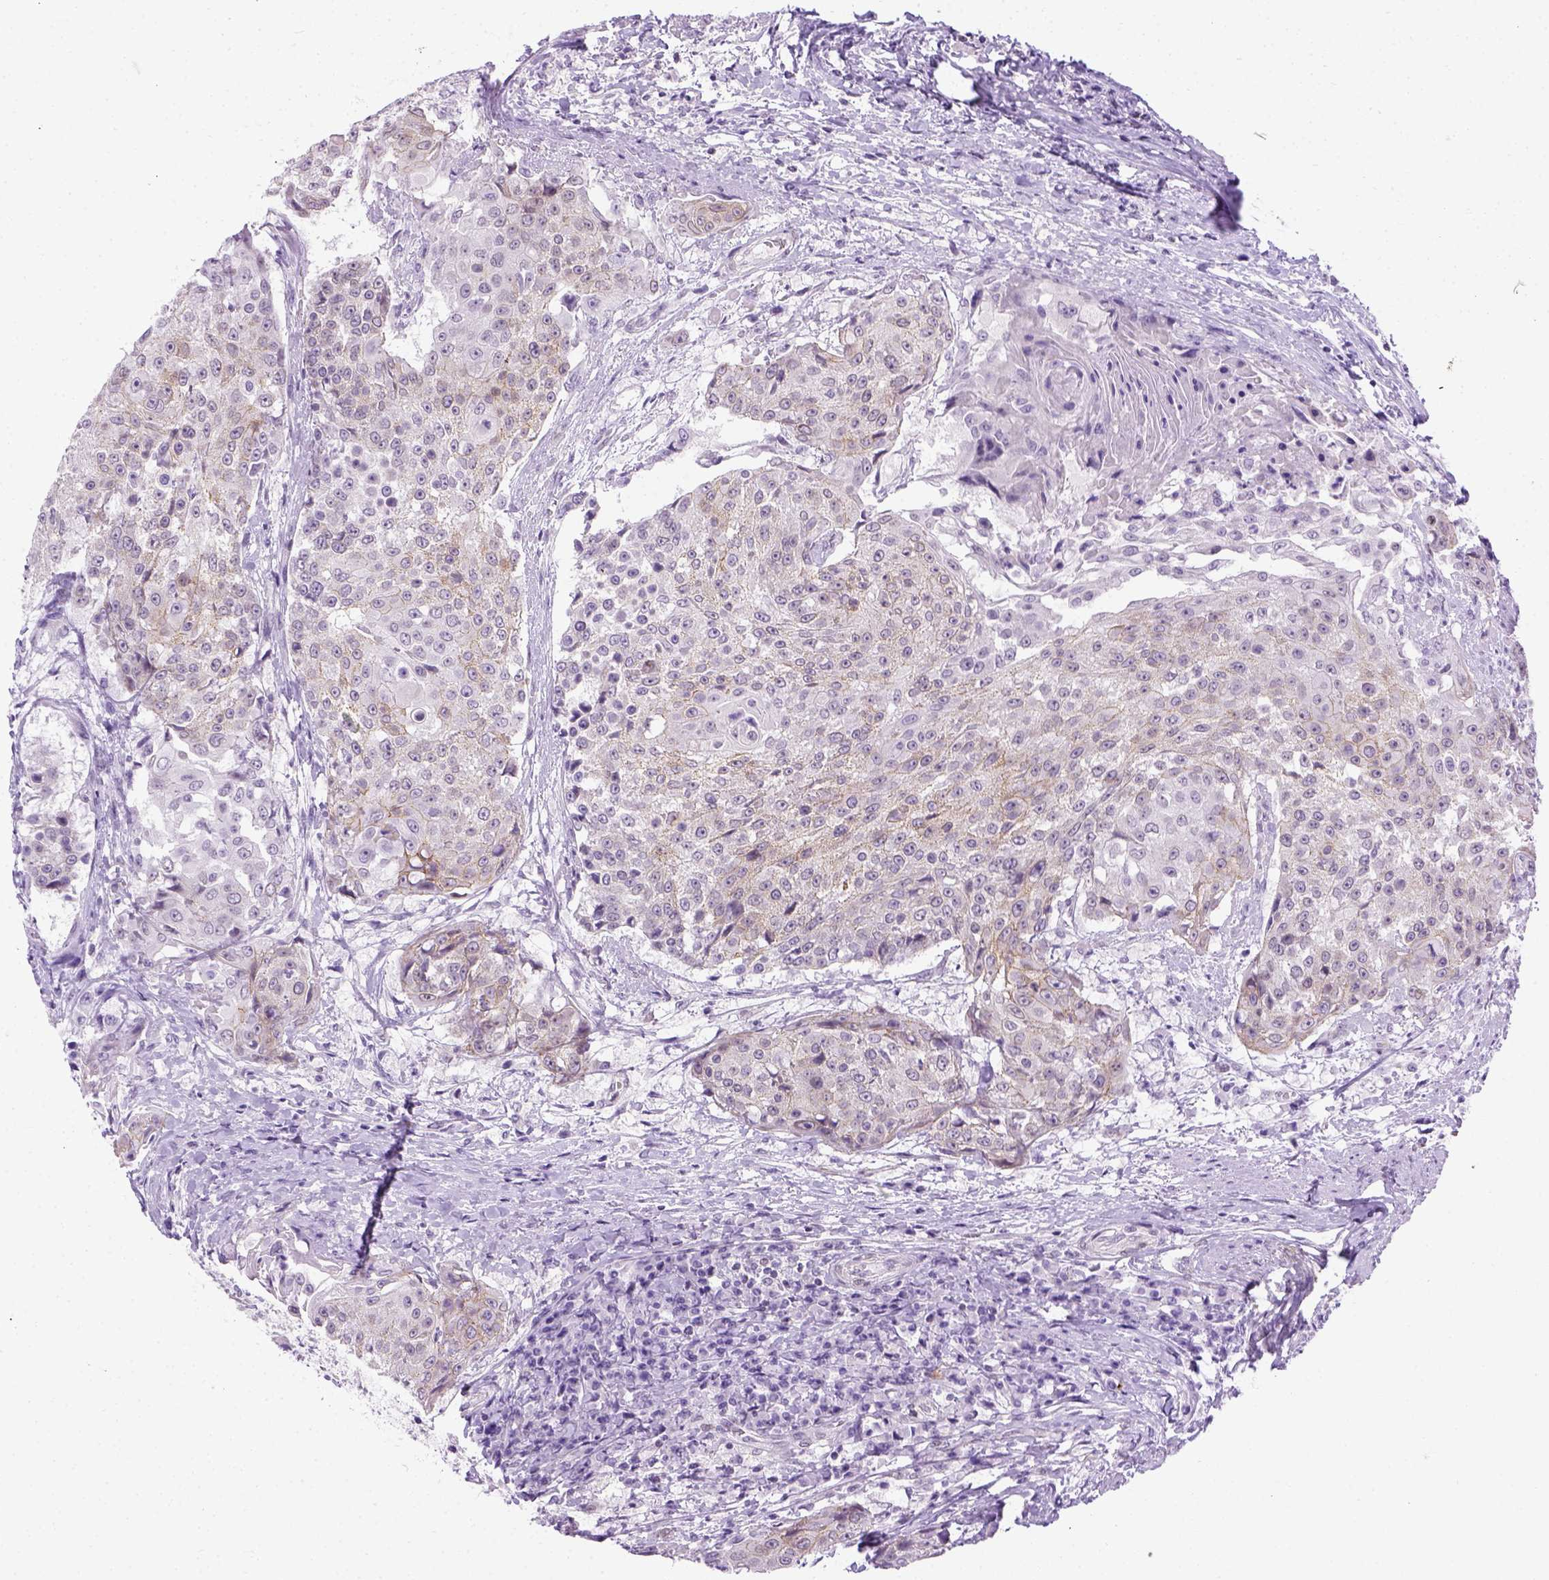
{"staining": {"intensity": "negative", "quantity": "none", "location": "none"}, "tissue": "urothelial cancer", "cell_type": "Tumor cells", "image_type": "cancer", "snomed": [{"axis": "morphology", "description": "Urothelial carcinoma, High grade"}, {"axis": "topography", "description": "Urinary bladder"}], "caption": "This is an immunohistochemistry (IHC) image of human urothelial cancer. There is no positivity in tumor cells.", "gene": "FAM184B", "patient": {"sex": "female", "age": 63}}